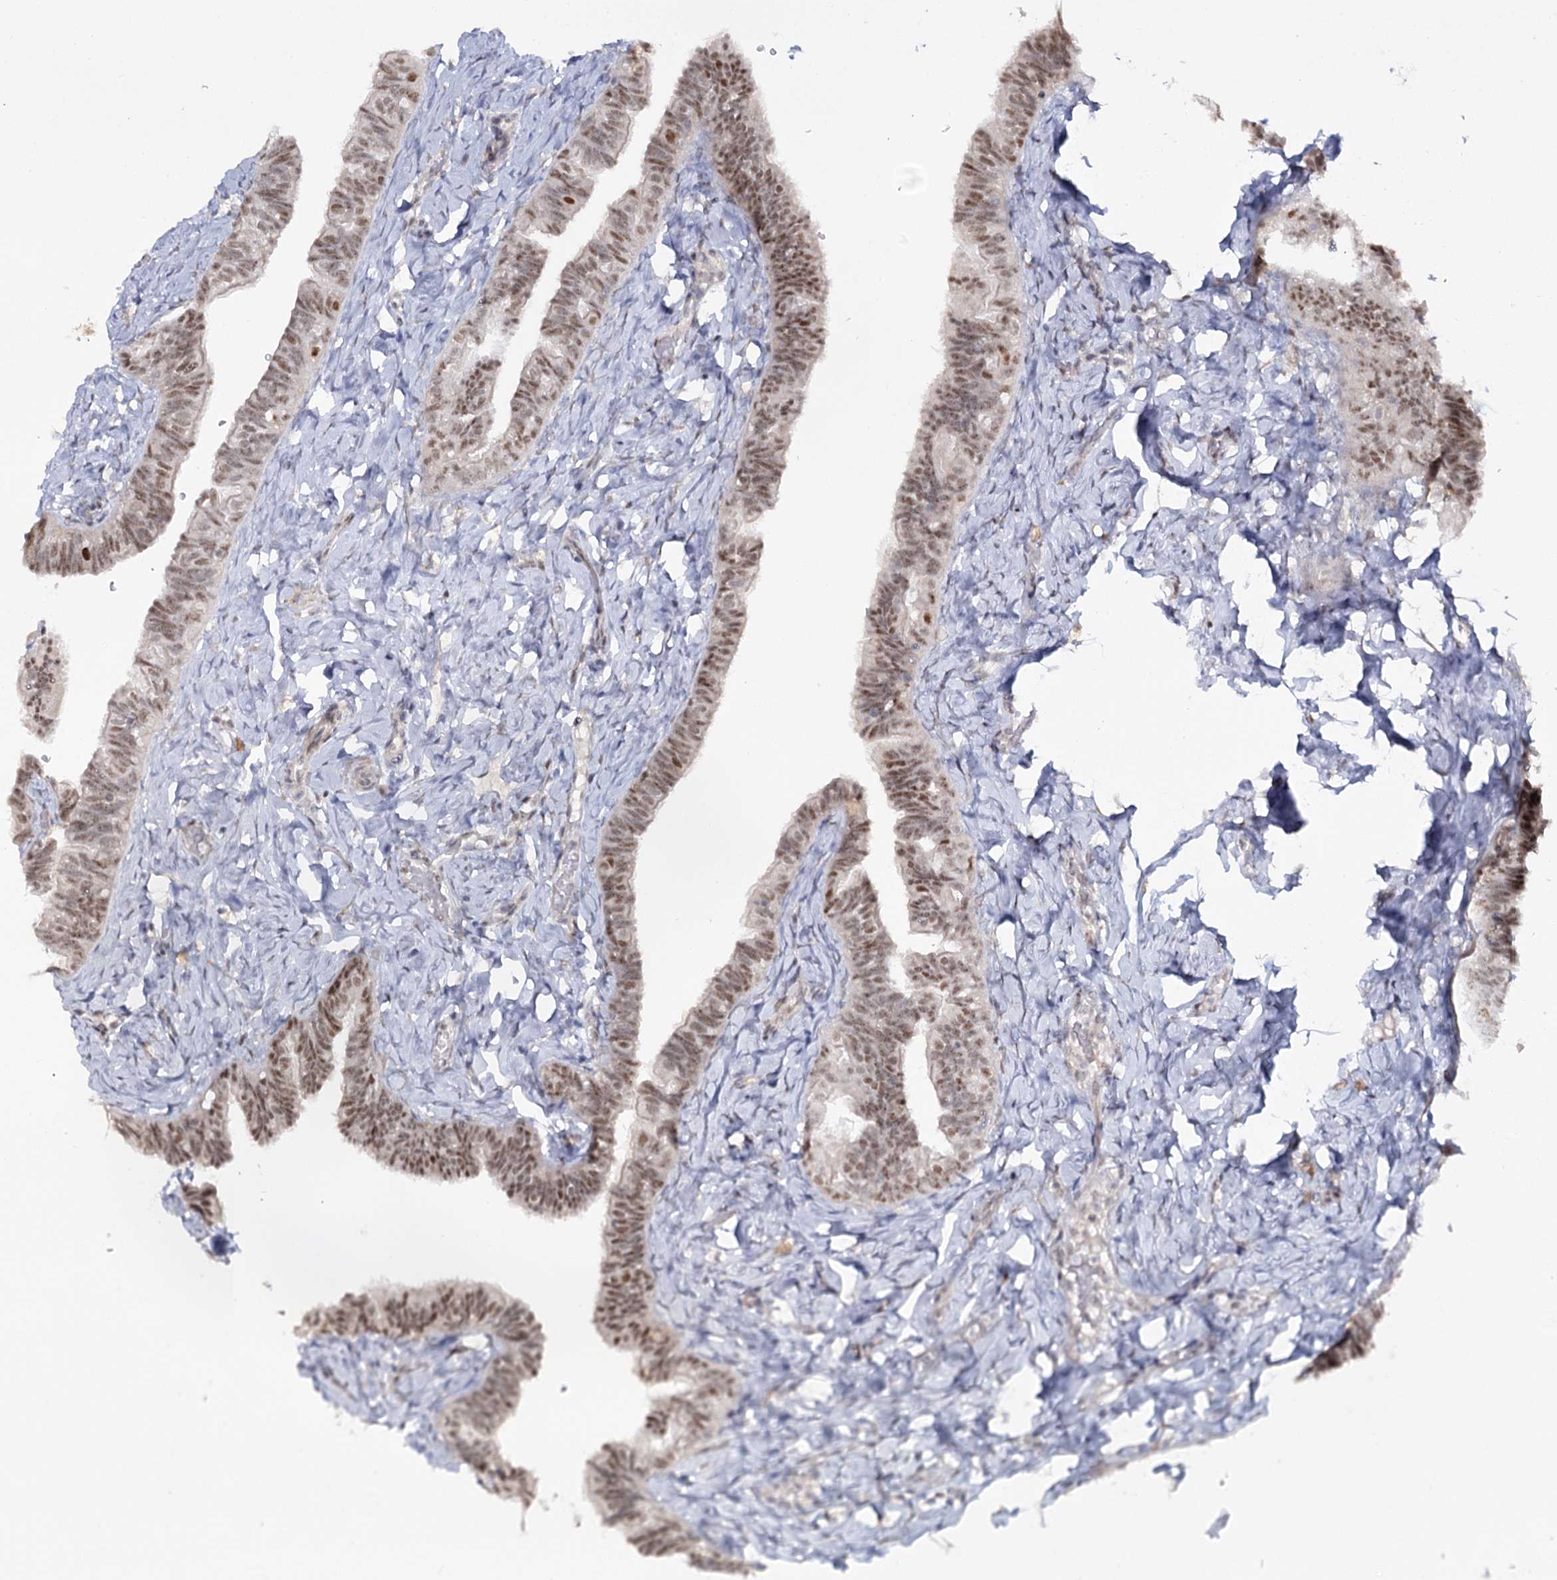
{"staining": {"intensity": "moderate", "quantity": "25%-75%", "location": "nuclear"}, "tissue": "fallopian tube", "cell_type": "Glandular cells", "image_type": "normal", "snomed": [{"axis": "morphology", "description": "Normal tissue, NOS"}, {"axis": "topography", "description": "Fallopian tube"}], "caption": "Approximately 25%-75% of glandular cells in normal human fallopian tube display moderate nuclear protein staining as visualized by brown immunohistochemical staining.", "gene": "ZC3H8", "patient": {"sex": "female", "age": 39}}